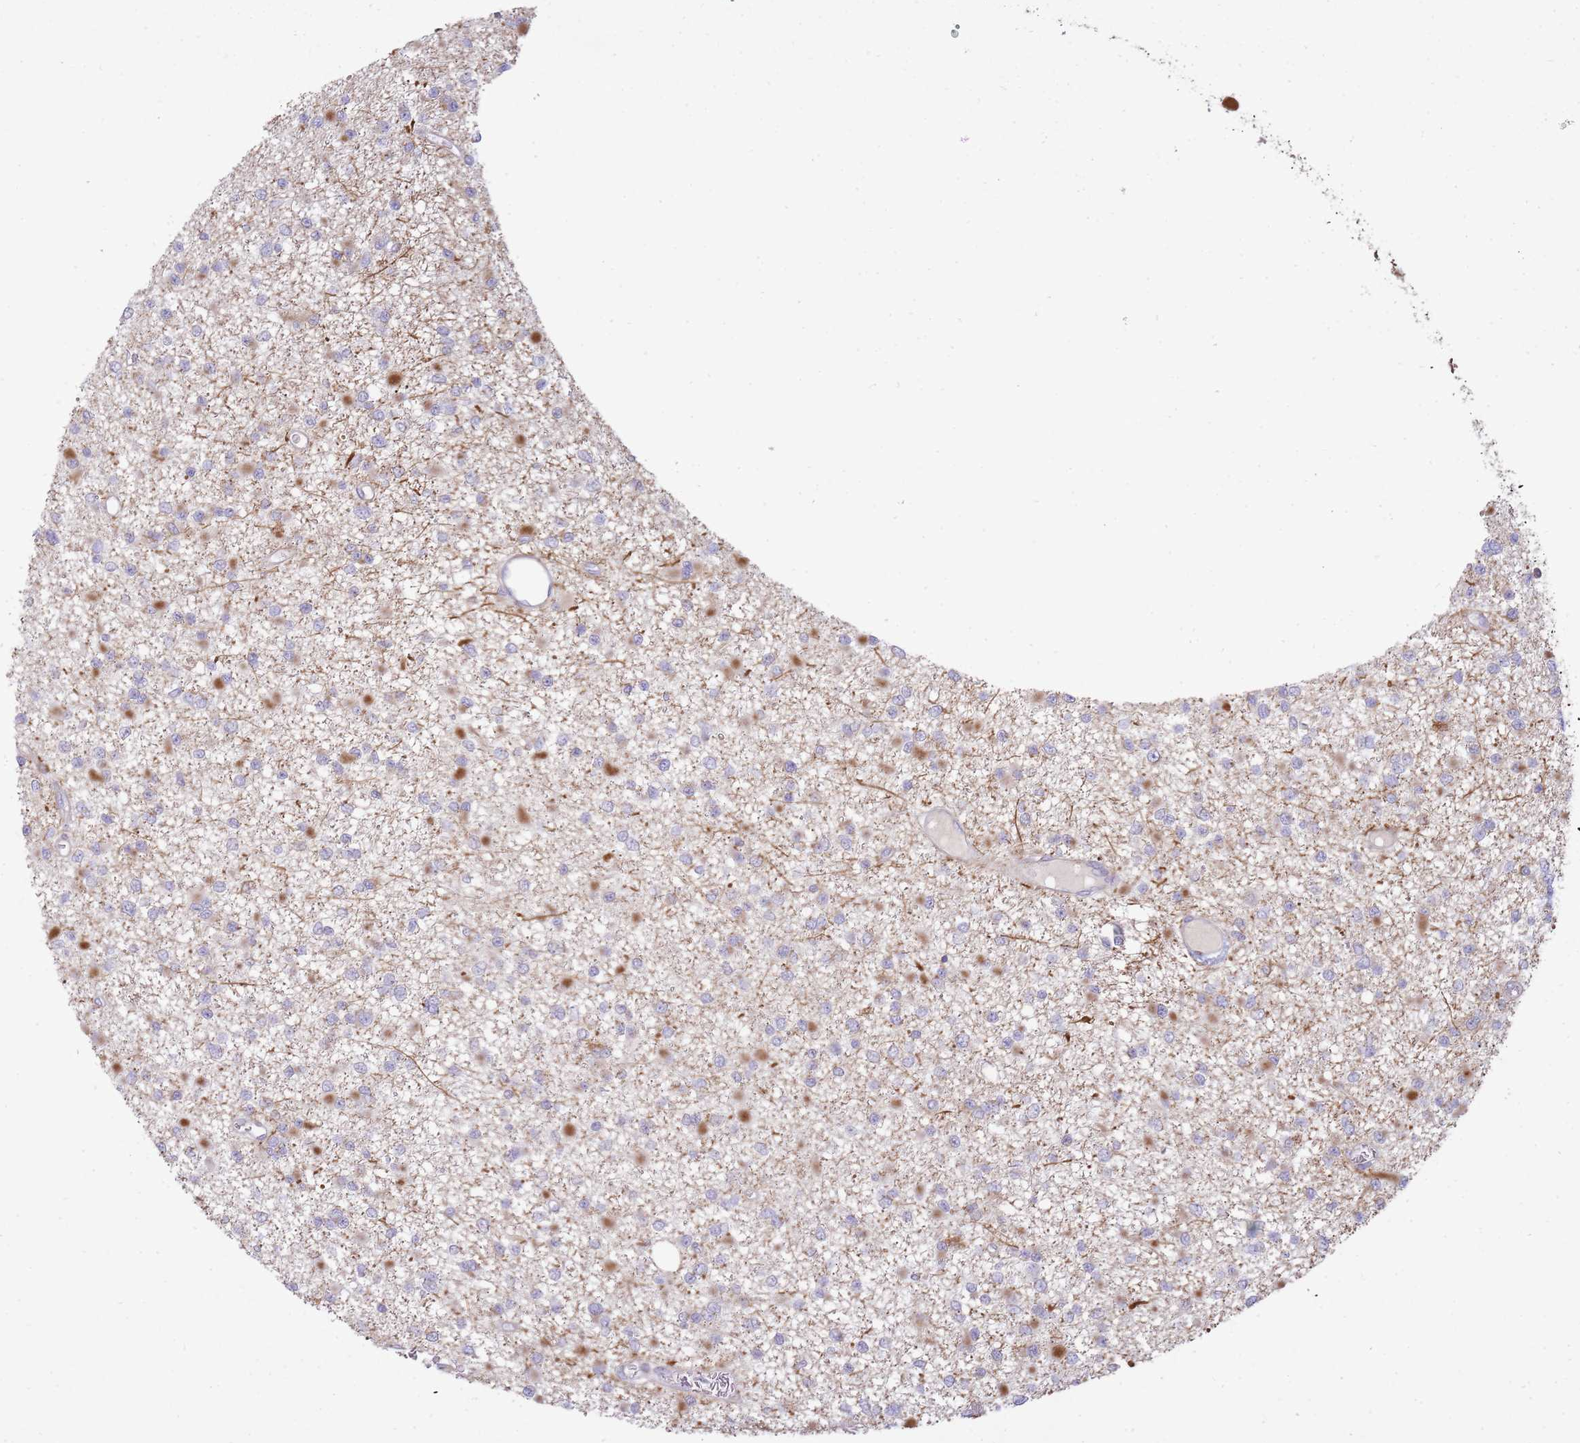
{"staining": {"intensity": "negative", "quantity": "none", "location": "none"}, "tissue": "glioma", "cell_type": "Tumor cells", "image_type": "cancer", "snomed": [{"axis": "morphology", "description": "Glioma, malignant, Low grade"}, {"axis": "topography", "description": "Brain"}], "caption": "Tumor cells are negative for protein expression in human glioma.", "gene": "PPP3R2", "patient": {"sex": "female", "age": 22}}